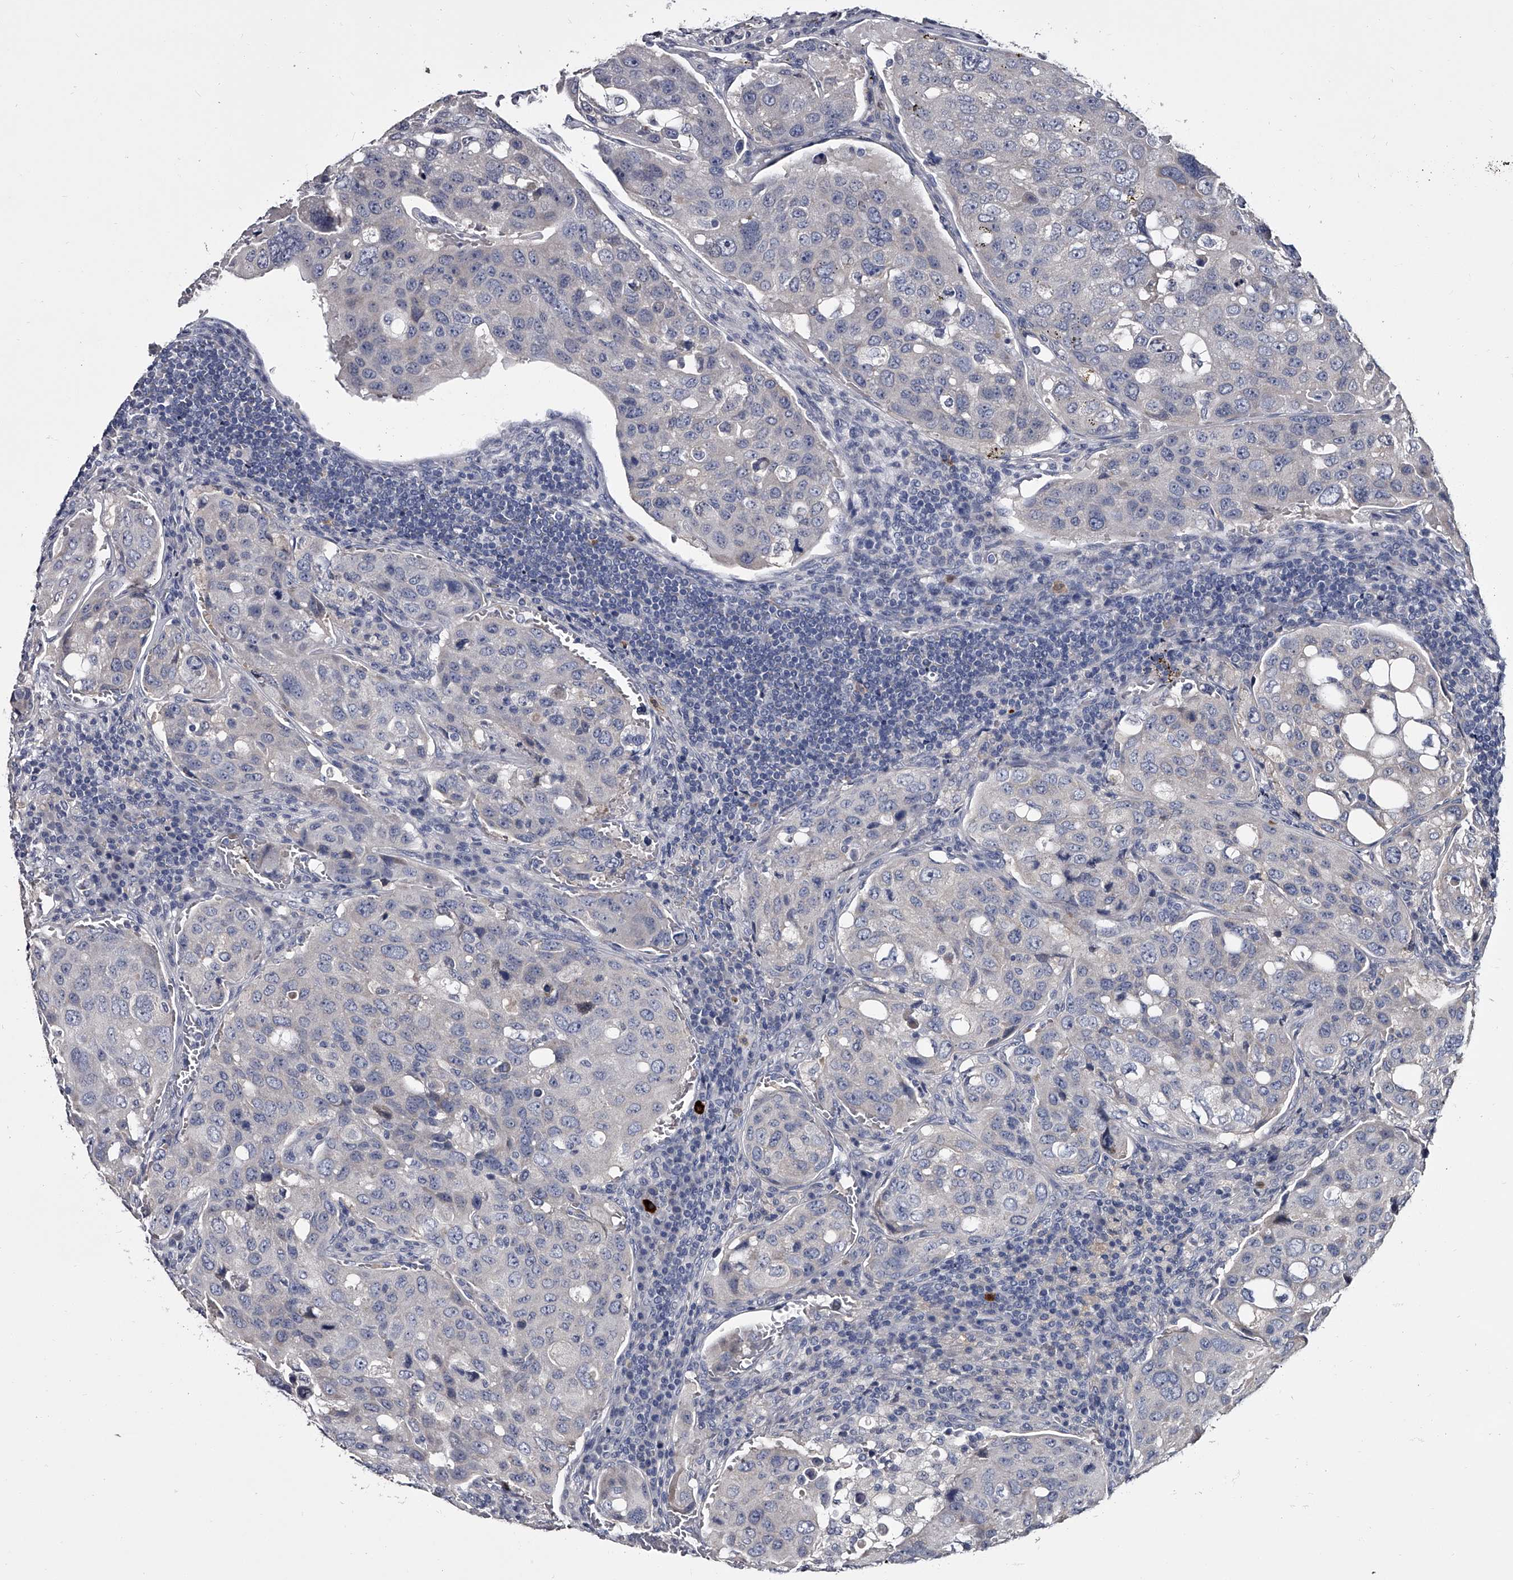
{"staining": {"intensity": "negative", "quantity": "none", "location": "none"}, "tissue": "urothelial cancer", "cell_type": "Tumor cells", "image_type": "cancer", "snomed": [{"axis": "morphology", "description": "Urothelial carcinoma, High grade"}, {"axis": "topography", "description": "Lymph node"}, {"axis": "topography", "description": "Urinary bladder"}], "caption": "High-grade urothelial carcinoma was stained to show a protein in brown. There is no significant expression in tumor cells. Nuclei are stained in blue.", "gene": "GAPVD1", "patient": {"sex": "male", "age": 51}}